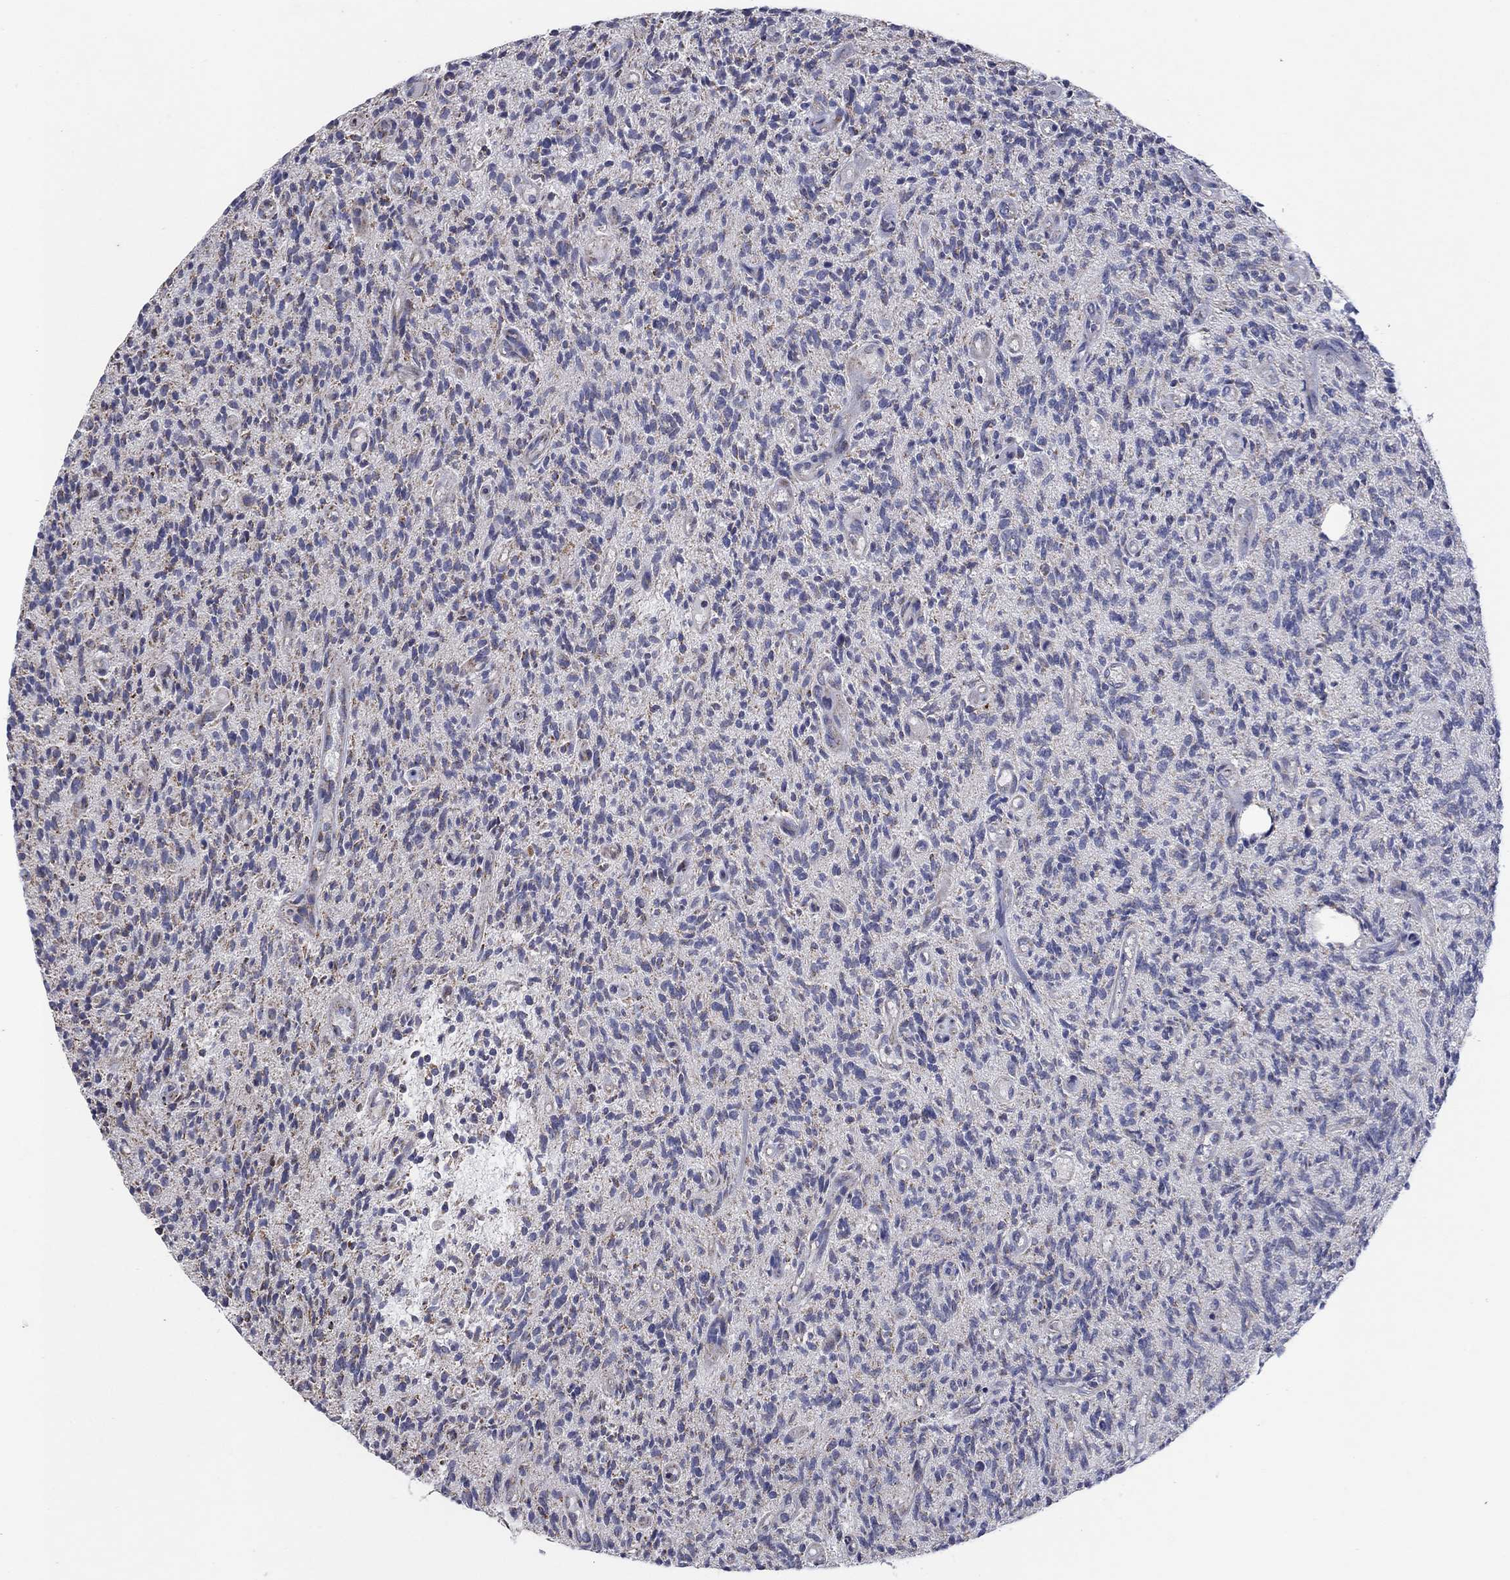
{"staining": {"intensity": "strong", "quantity": "<25%", "location": "cytoplasmic/membranous"}, "tissue": "glioma", "cell_type": "Tumor cells", "image_type": "cancer", "snomed": [{"axis": "morphology", "description": "Glioma, malignant, High grade"}, {"axis": "topography", "description": "Brain"}], "caption": "Malignant glioma (high-grade) stained for a protein (brown) shows strong cytoplasmic/membranous positive staining in about <25% of tumor cells.", "gene": "C9orf85", "patient": {"sex": "male", "age": 64}}